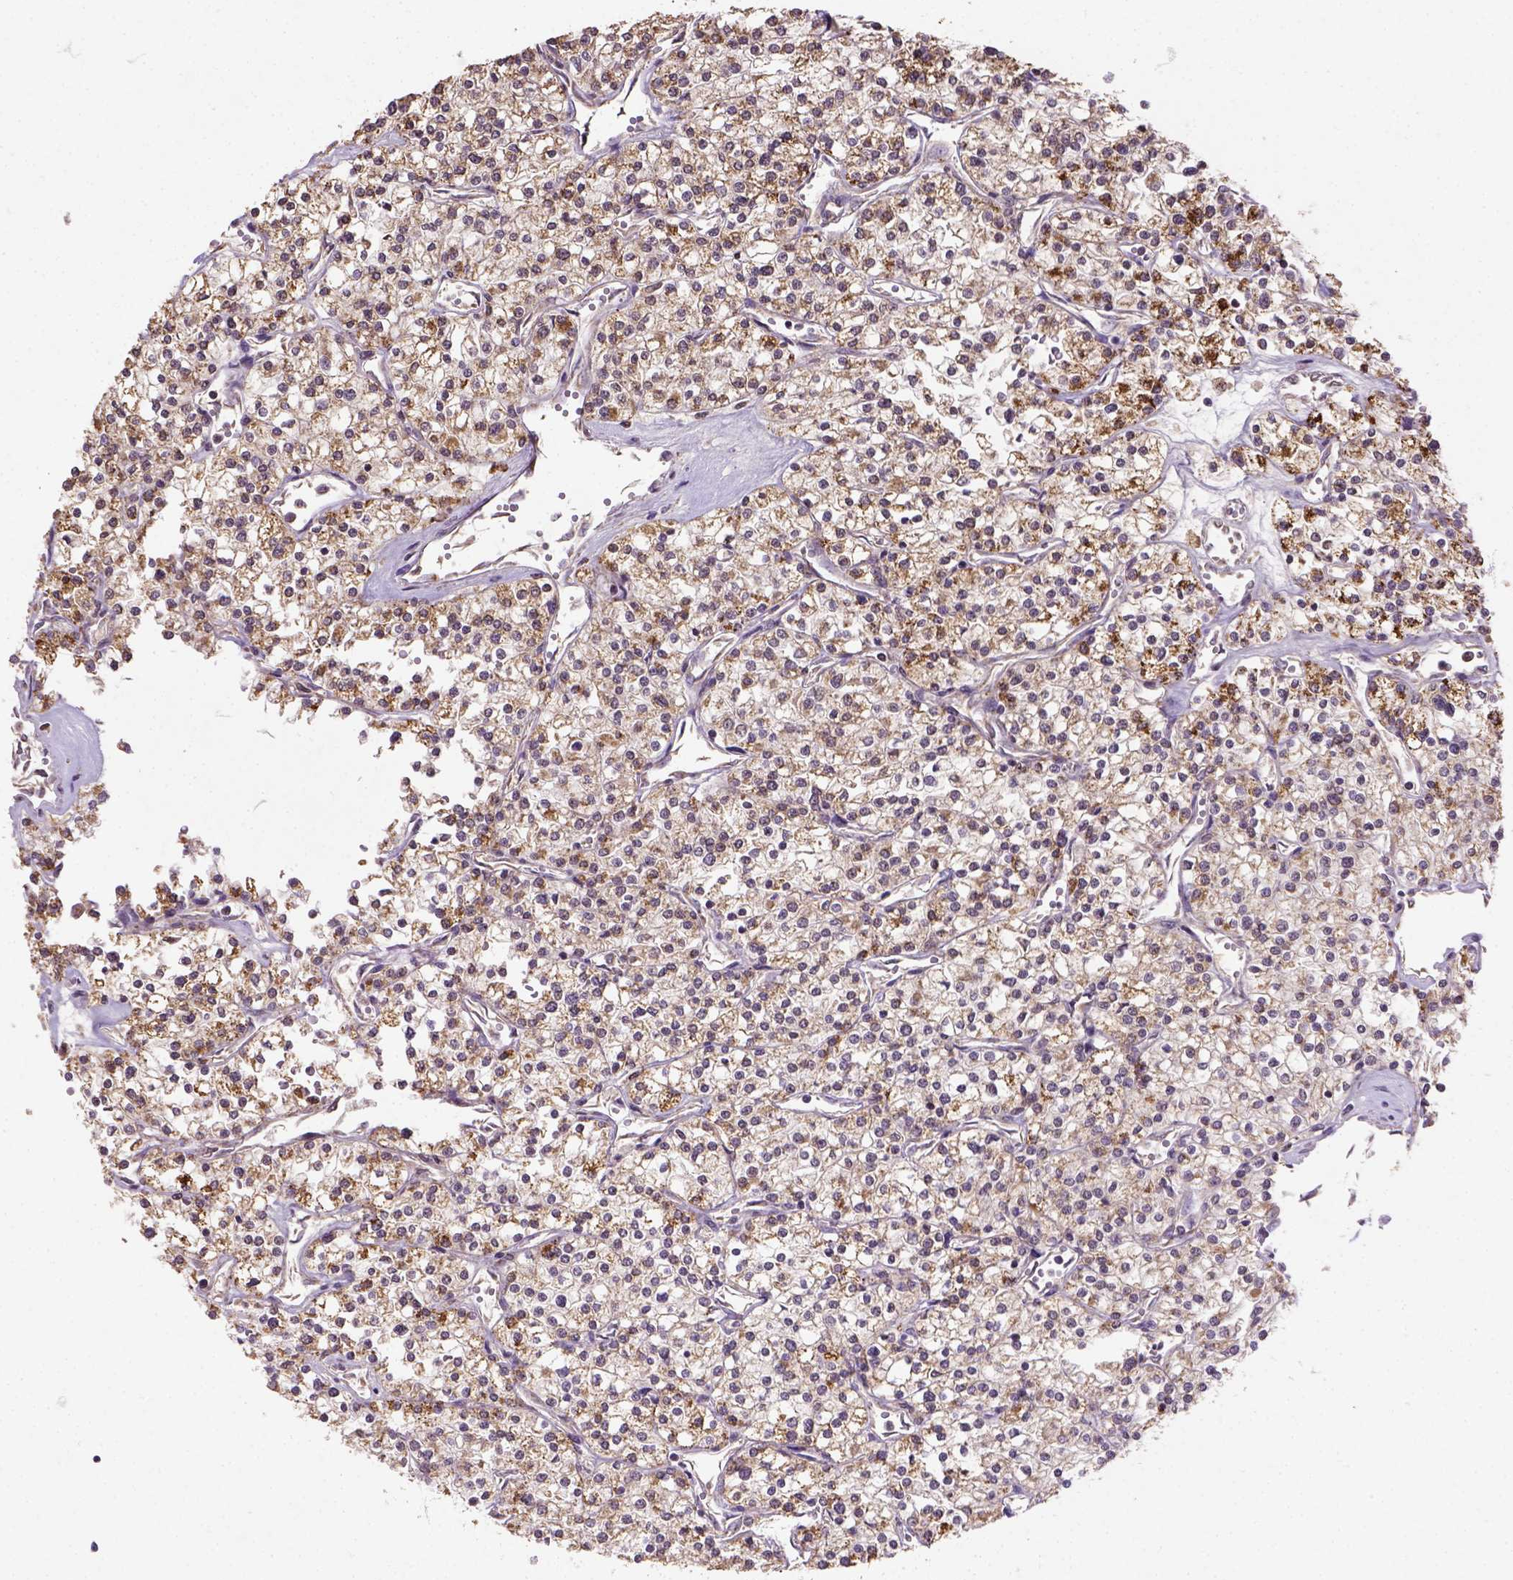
{"staining": {"intensity": "strong", "quantity": ">75%", "location": "cytoplasmic/membranous"}, "tissue": "renal cancer", "cell_type": "Tumor cells", "image_type": "cancer", "snomed": [{"axis": "morphology", "description": "Adenocarcinoma, NOS"}, {"axis": "topography", "description": "Kidney"}], "caption": "This micrograph reveals adenocarcinoma (renal) stained with IHC to label a protein in brown. The cytoplasmic/membranous of tumor cells show strong positivity for the protein. Nuclei are counter-stained blue.", "gene": "NUDT10", "patient": {"sex": "male", "age": 80}}